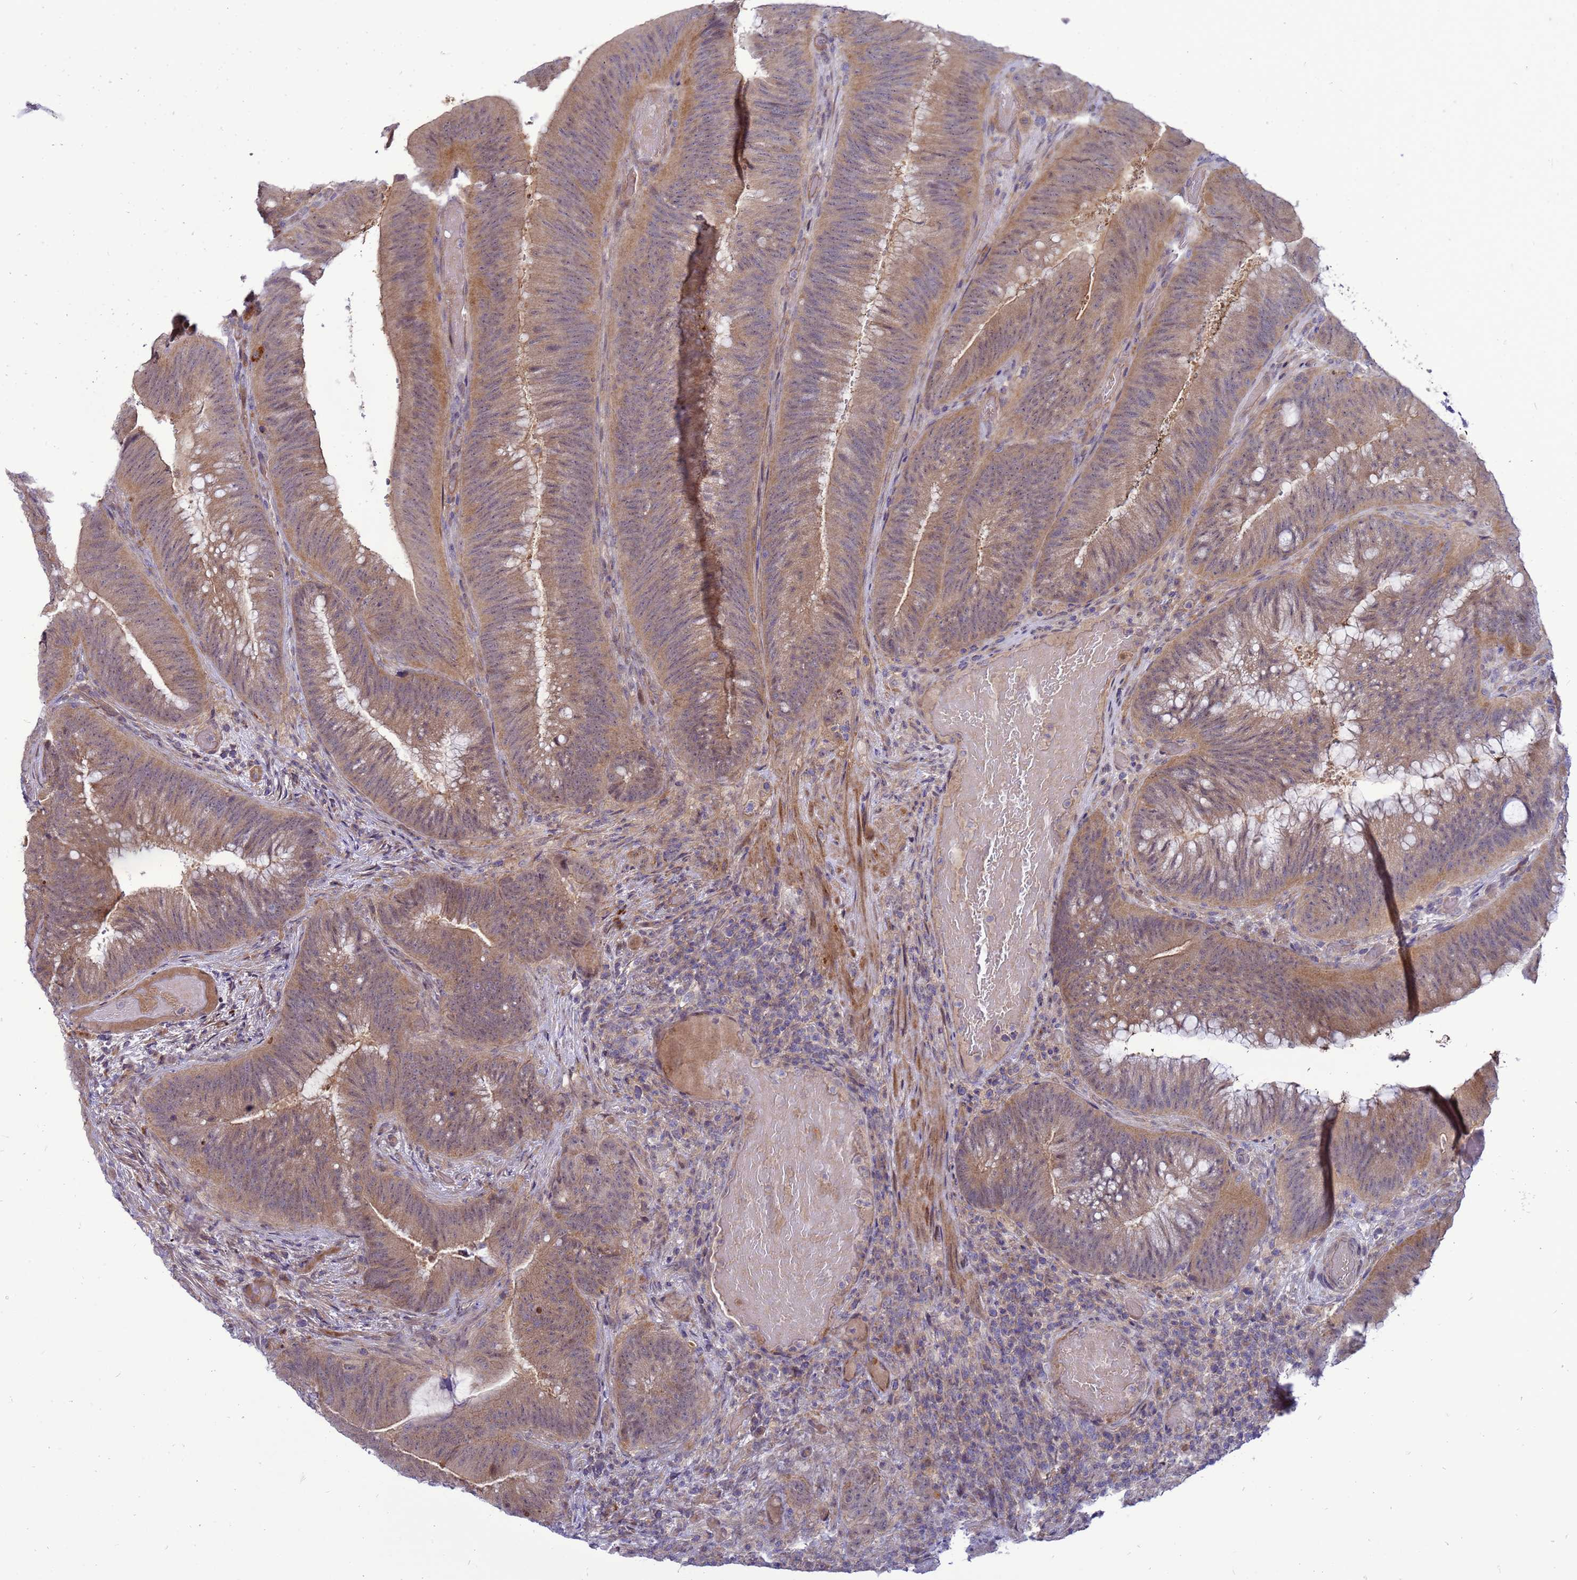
{"staining": {"intensity": "moderate", "quantity": ">75%", "location": "cytoplasmic/membranous"}, "tissue": "colorectal cancer", "cell_type": "Tumor cells", "image_type": "cancer", "snomed": [{"axis": "morphology", "description": "Adenocarcinoma, NOS"}, {"axis": "topography", "description": "Colon"}], "caption": "A high-resolution image shows immunohistochemistry staining of colorectal adenocarcinoma, which shows moderate cytoplasmic/membranous staining in approximately >75% of tumor cells. (Stains: DAB (3,3'-diaminobenzidine) in brown, nuclei in blue, Microscopy: brightfield microscopy at high magnification).", "gene": "ENOPH1", "patient": {"sex": "female", "age": 43}}